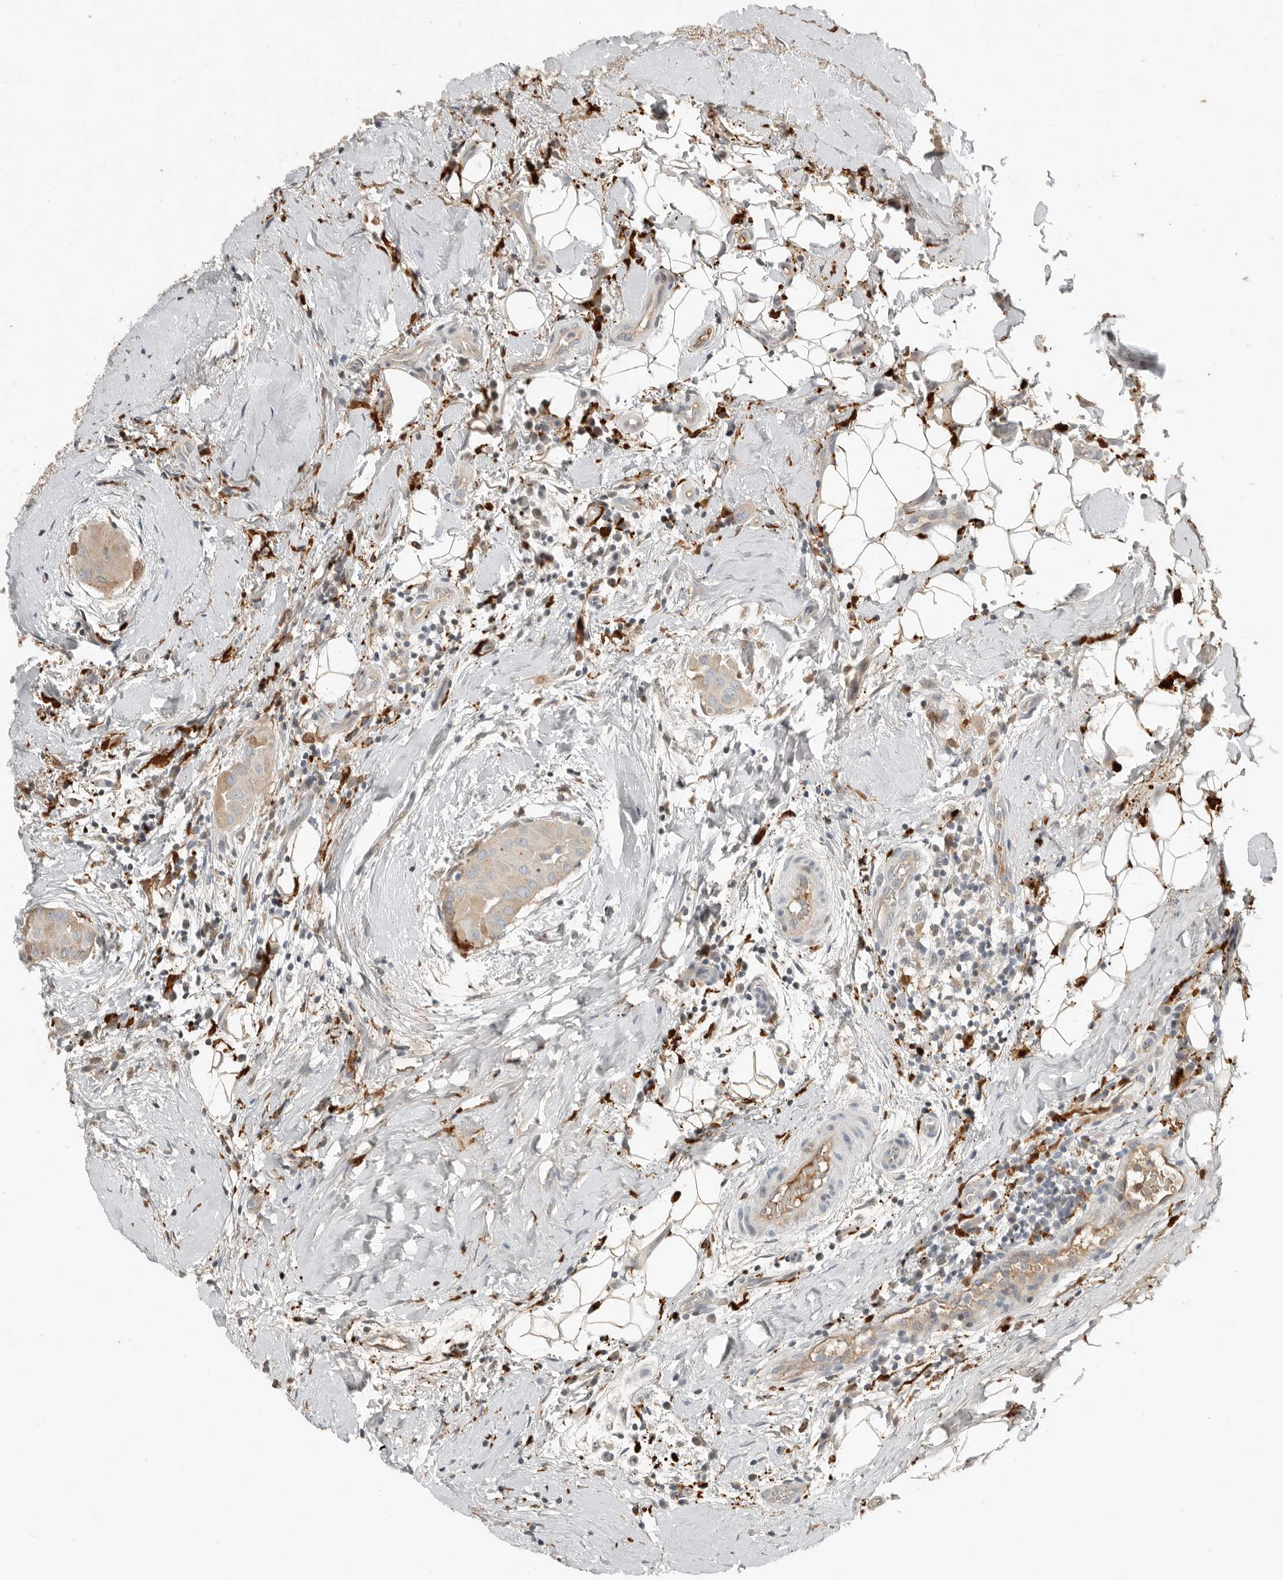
{"staining": {"intensity": "weak", "quantity": "25%-75%", "location": "cytoplasmic/membranous"}, "tissue": "thyroid cancer", "cell_type": "Tumor cells", "image_type": "cancer", "snomed": [{"axis": "morphology", "description": "Papillary adenocarcinoma, NOS"}, {"axis": "topography", "description": "Thyroid gland"}], "caption": "A brown stain shows weak cytoplasmic/membranous staining of a protein in papillary adenocarcinoma (thyroid) tumor cells.", "gene": "KLHL38", "patient": {"sex": "male", "age": 33}}